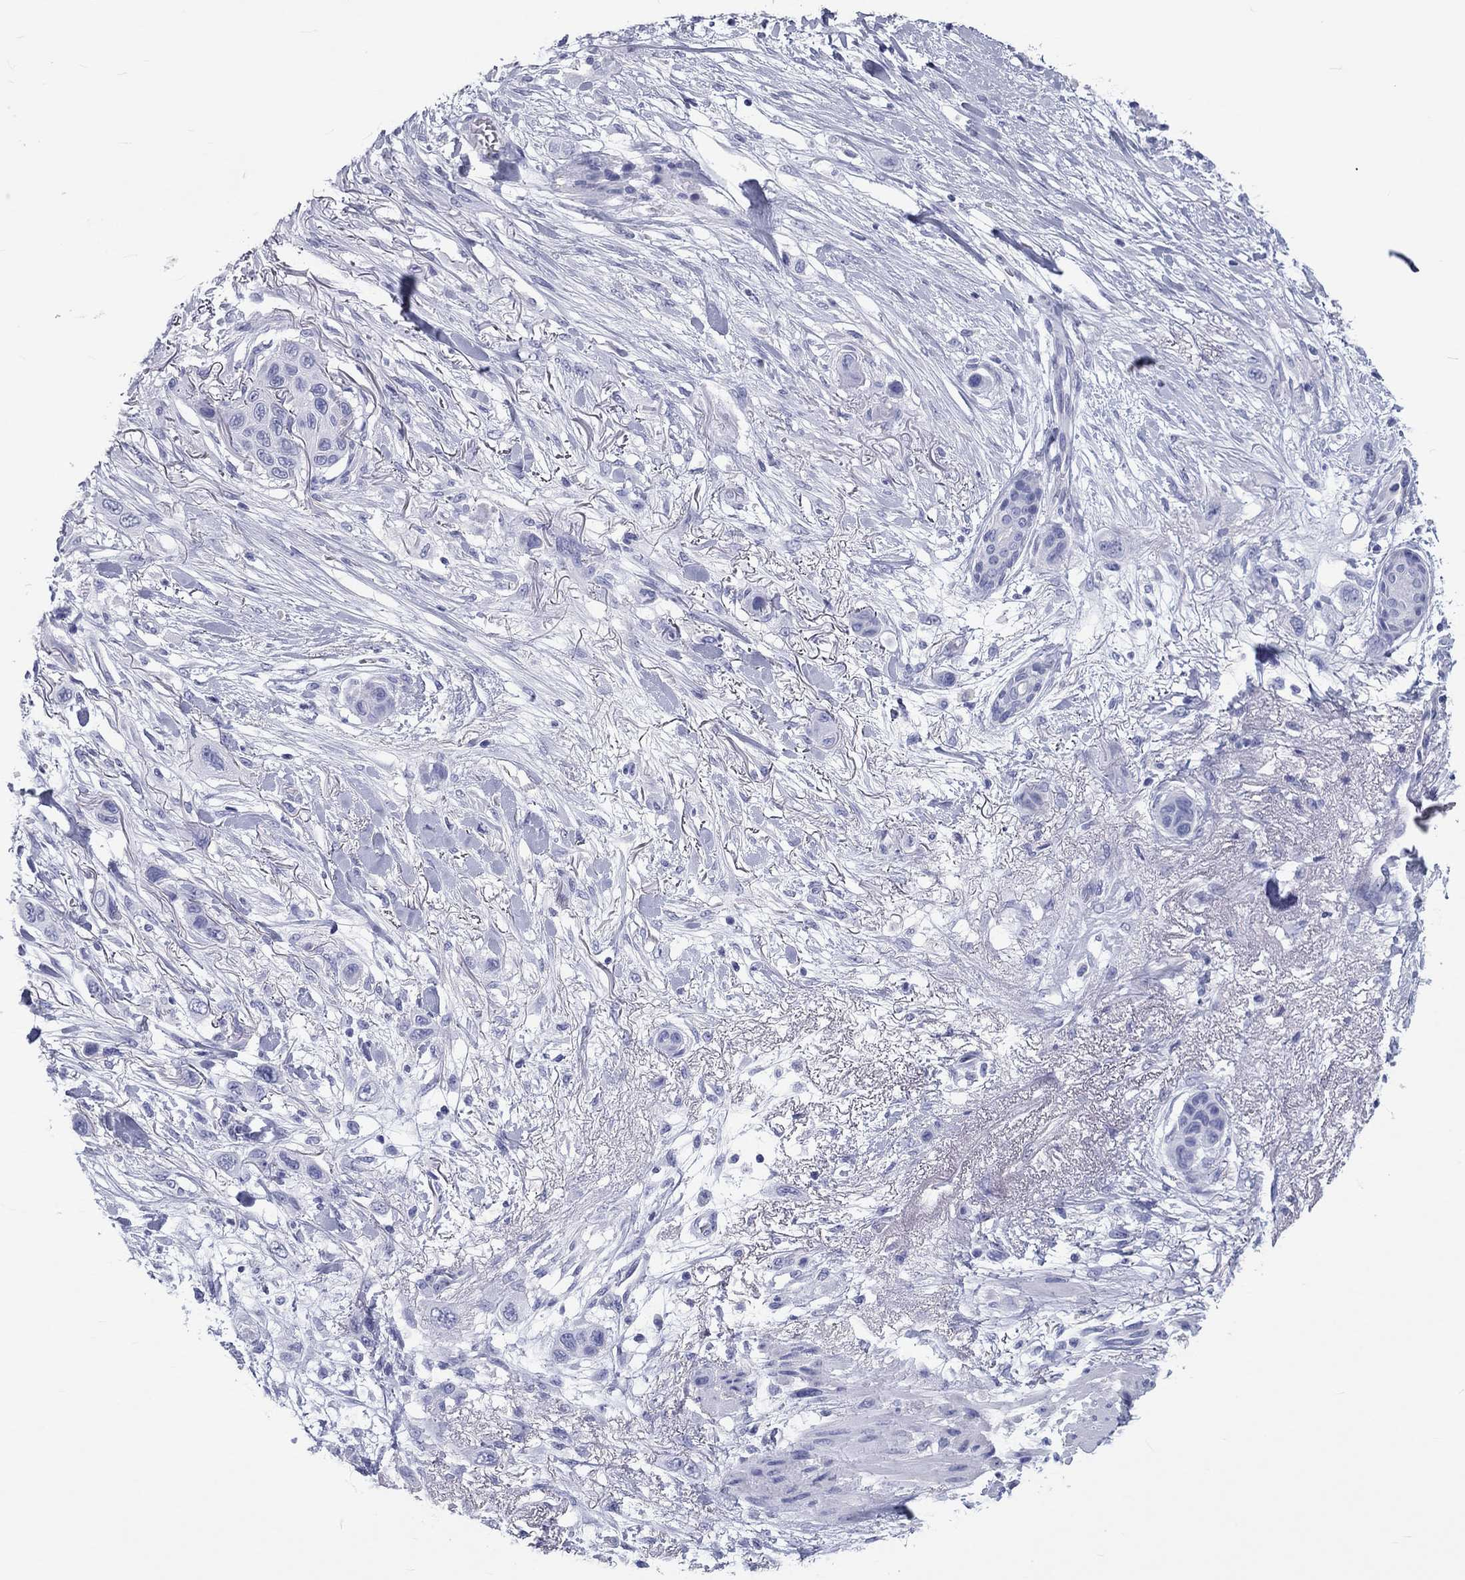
{"staining": {"intensity": "negative", "quantity": "none", "location": "none"}, "tissue": "skin cancer", "cell_type": "Tumor cells", "image_type": "cancer", "snomed": [{"axis": "morphology", "description": "Squamous cell carcinoma, NOS"}, {"axis": "topography", "description": "Skin"}], "caption": "This histopathology image is of skin cancer stained with immunohistochemistry to label a protein in brown with the nuclei are counter-stained blue. There is no positivity in tumor cells. Brightfield microscopy of immunohistochemistry stained with DAB (brown) and hematoxylin (blue), captured at high magnification.", "gene": "DNALI1", "patient": {"sex": "male", "age": 79}}